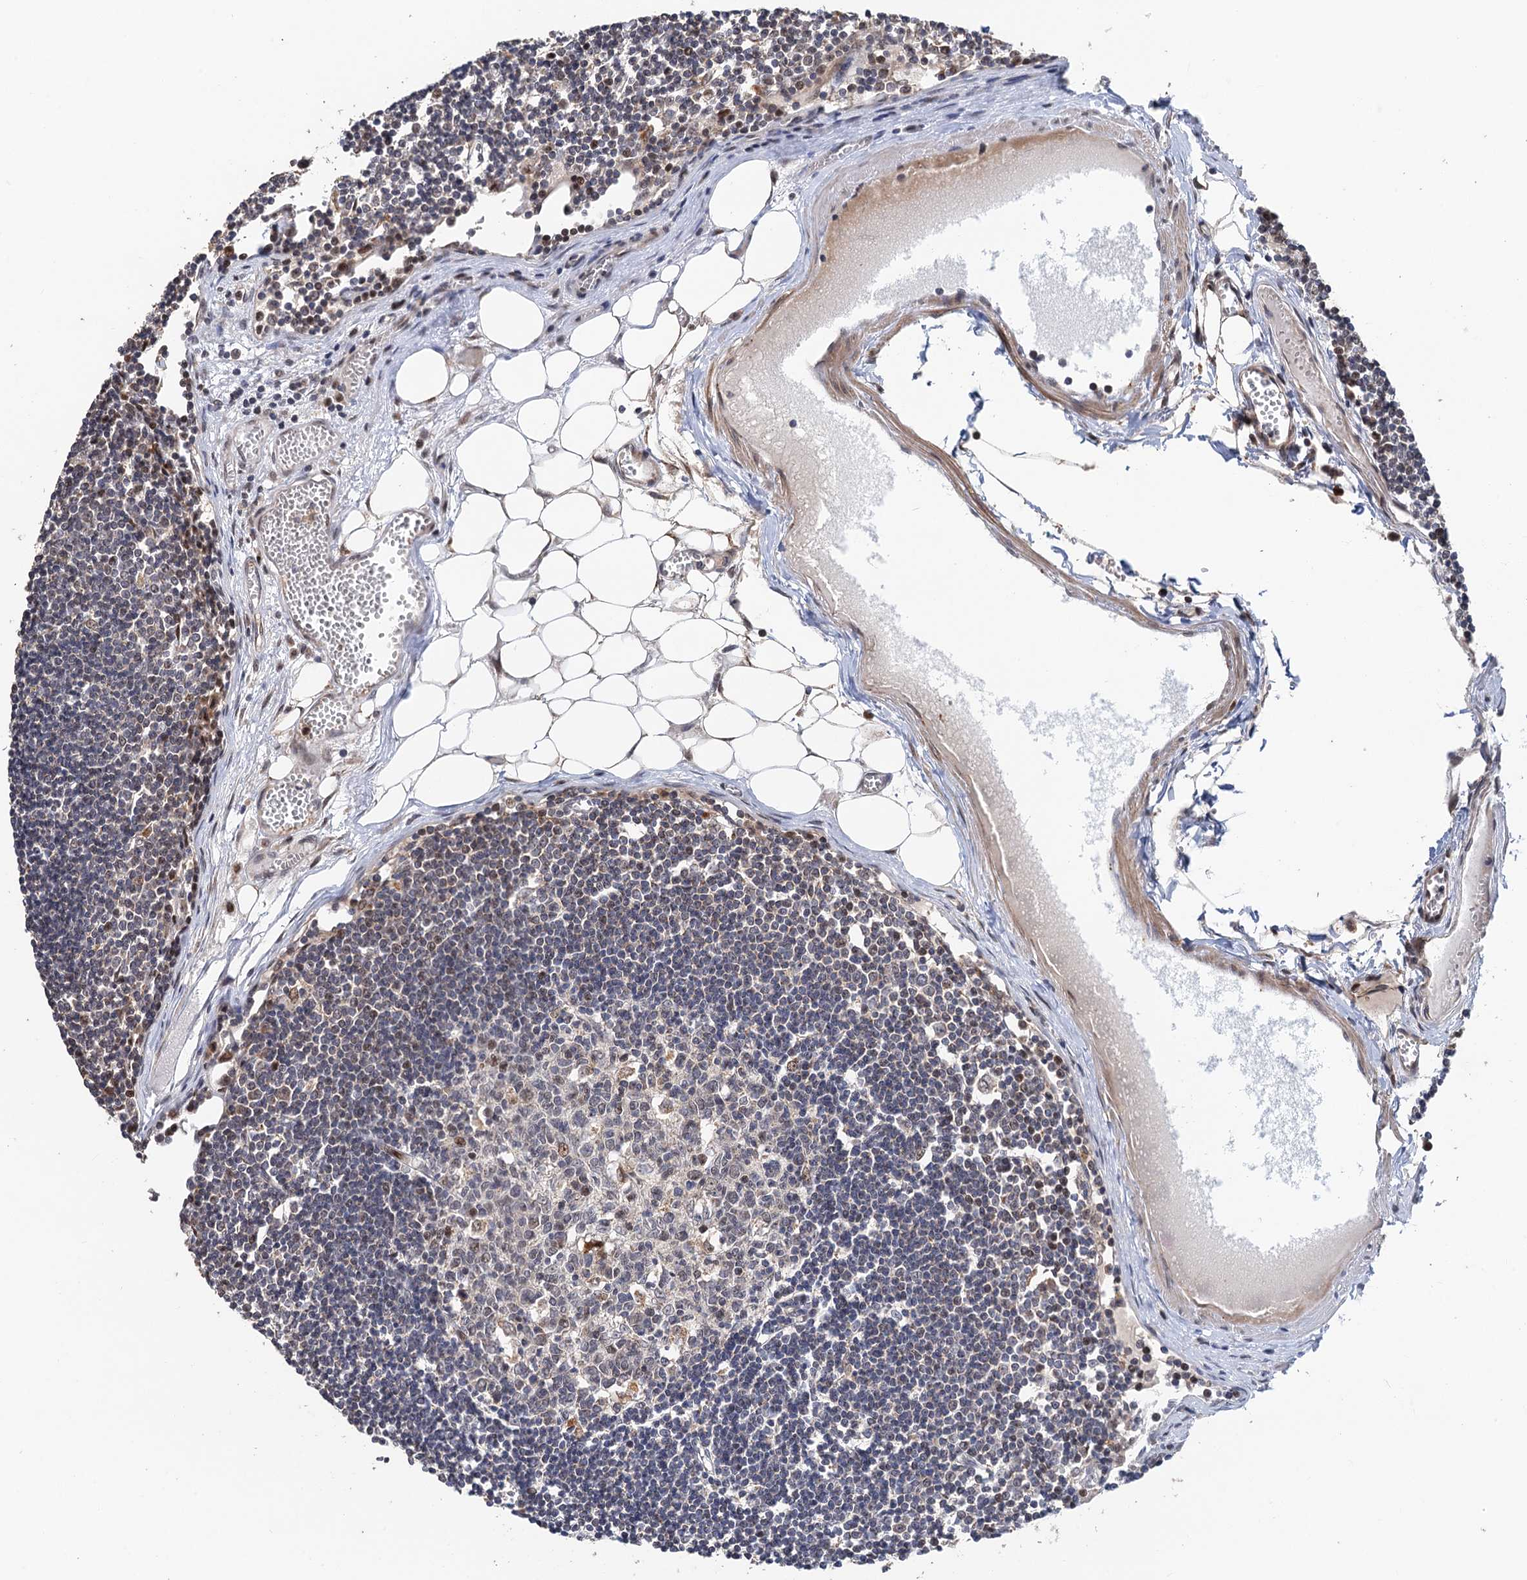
{"staining": {"intensity": "moderate", "quantity": "<25%", "location": "cytoplasmic/membranous,nuclear"}, "tissue": "lymph node", "cell_type": "Germinal center cells", "image_type": "normal", "snomed": [{"axis": "morphology", "description": "Normal tissue, NOS"}, {"axis": "topography", "description": "Lymph node"}], "caption": "Immunohistochemistry of unremarkable human lymph node reveals low levels of moderate cytoplasmic/membranous,nuclear staining in about <25% of germinal center cells. (IHC, brightfield microscopy, high magnification).", "gene": "BMERB1", "patient": {"sex": "female", "age": 11}}